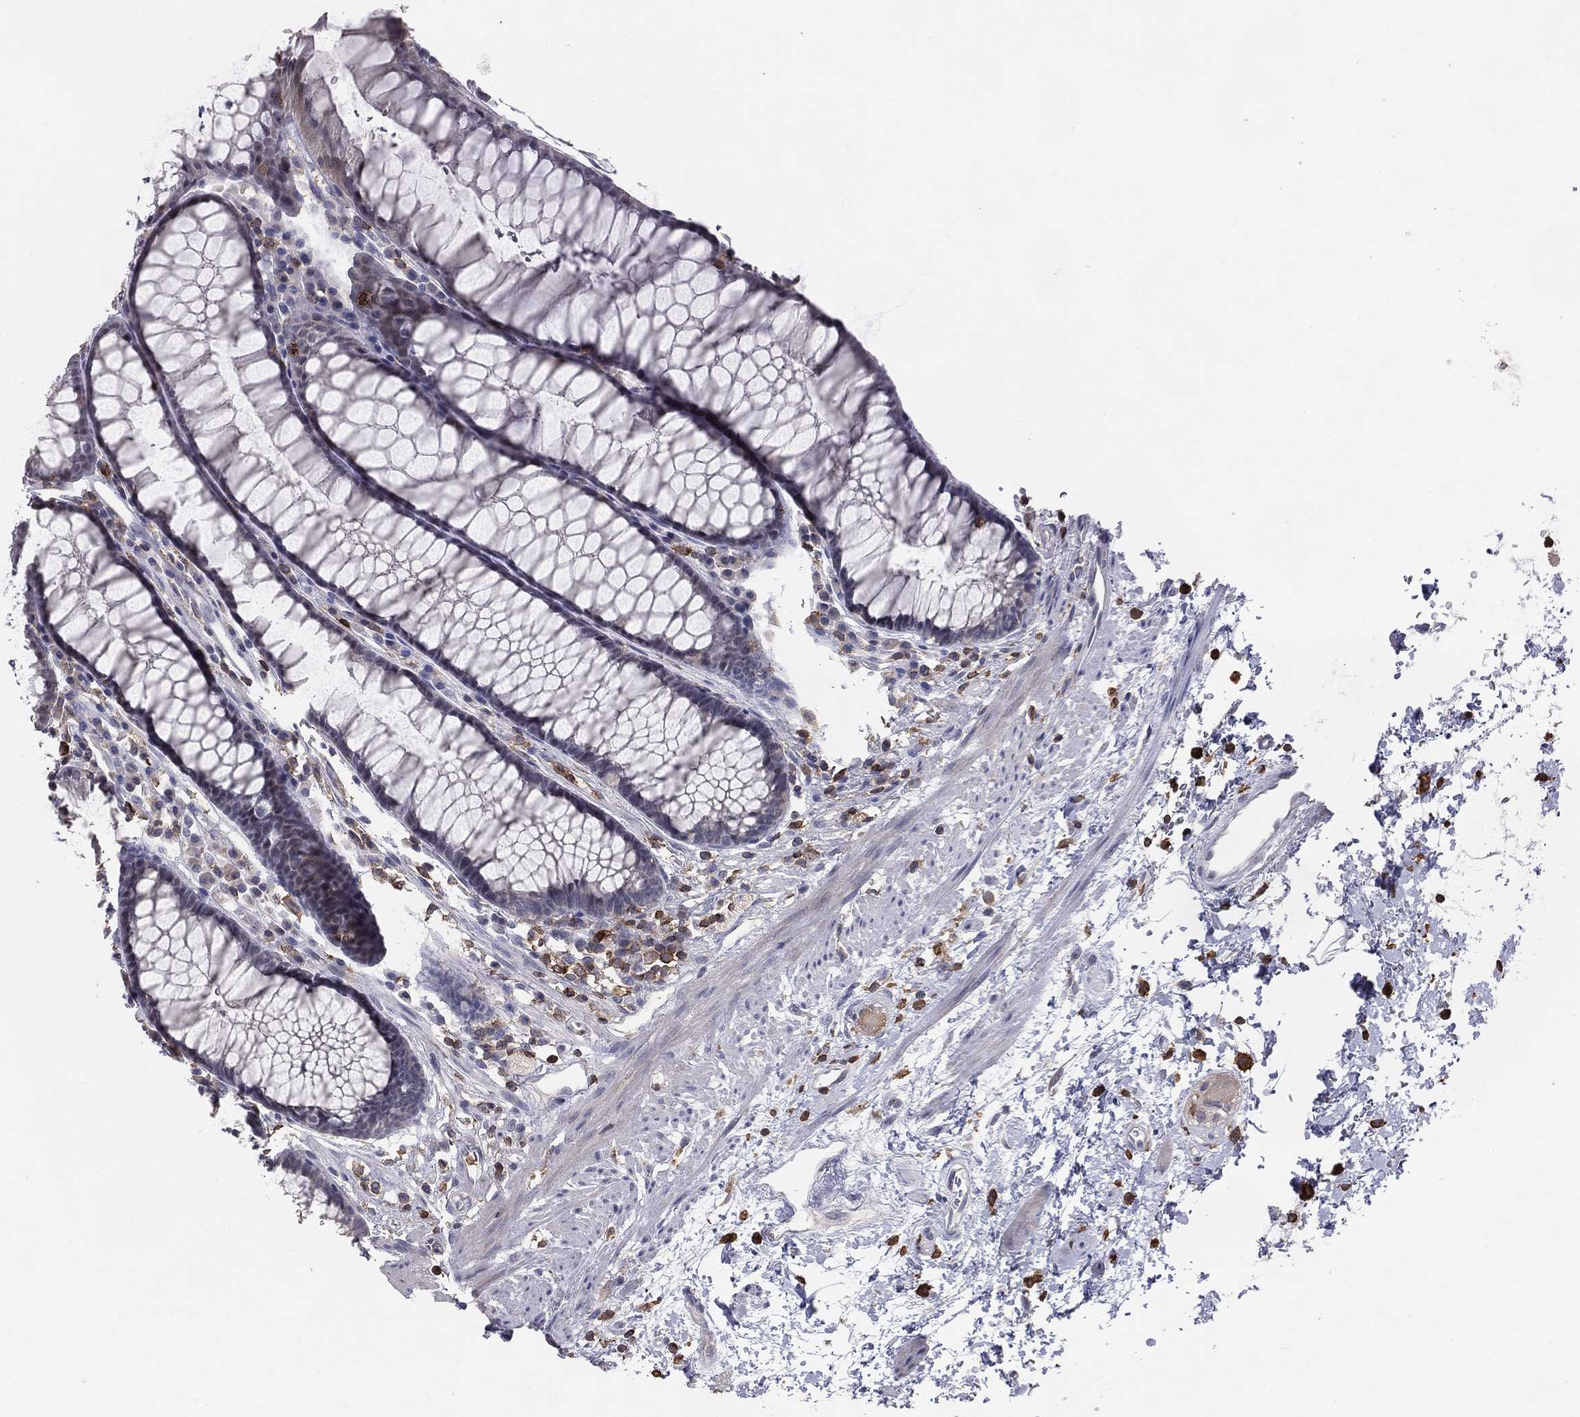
{"staining": {"intensity": "negative", "quantity": "none", "location": "none"}, "tissue": "rectum", "cell_type": "Glandular cells", "image_type": "normal", "snomed": [{"axis": "morphology", "description": "Normal tissue, NOS"}, {"axis": "topography", "description": "Rectum"}], "caption": "This is an IHC photomicrograph of unremarkable rectum. There is no positivity in glandular cells.", "gene": "PSTPIP1", "patient": {"sex": "female", "age": 68}}